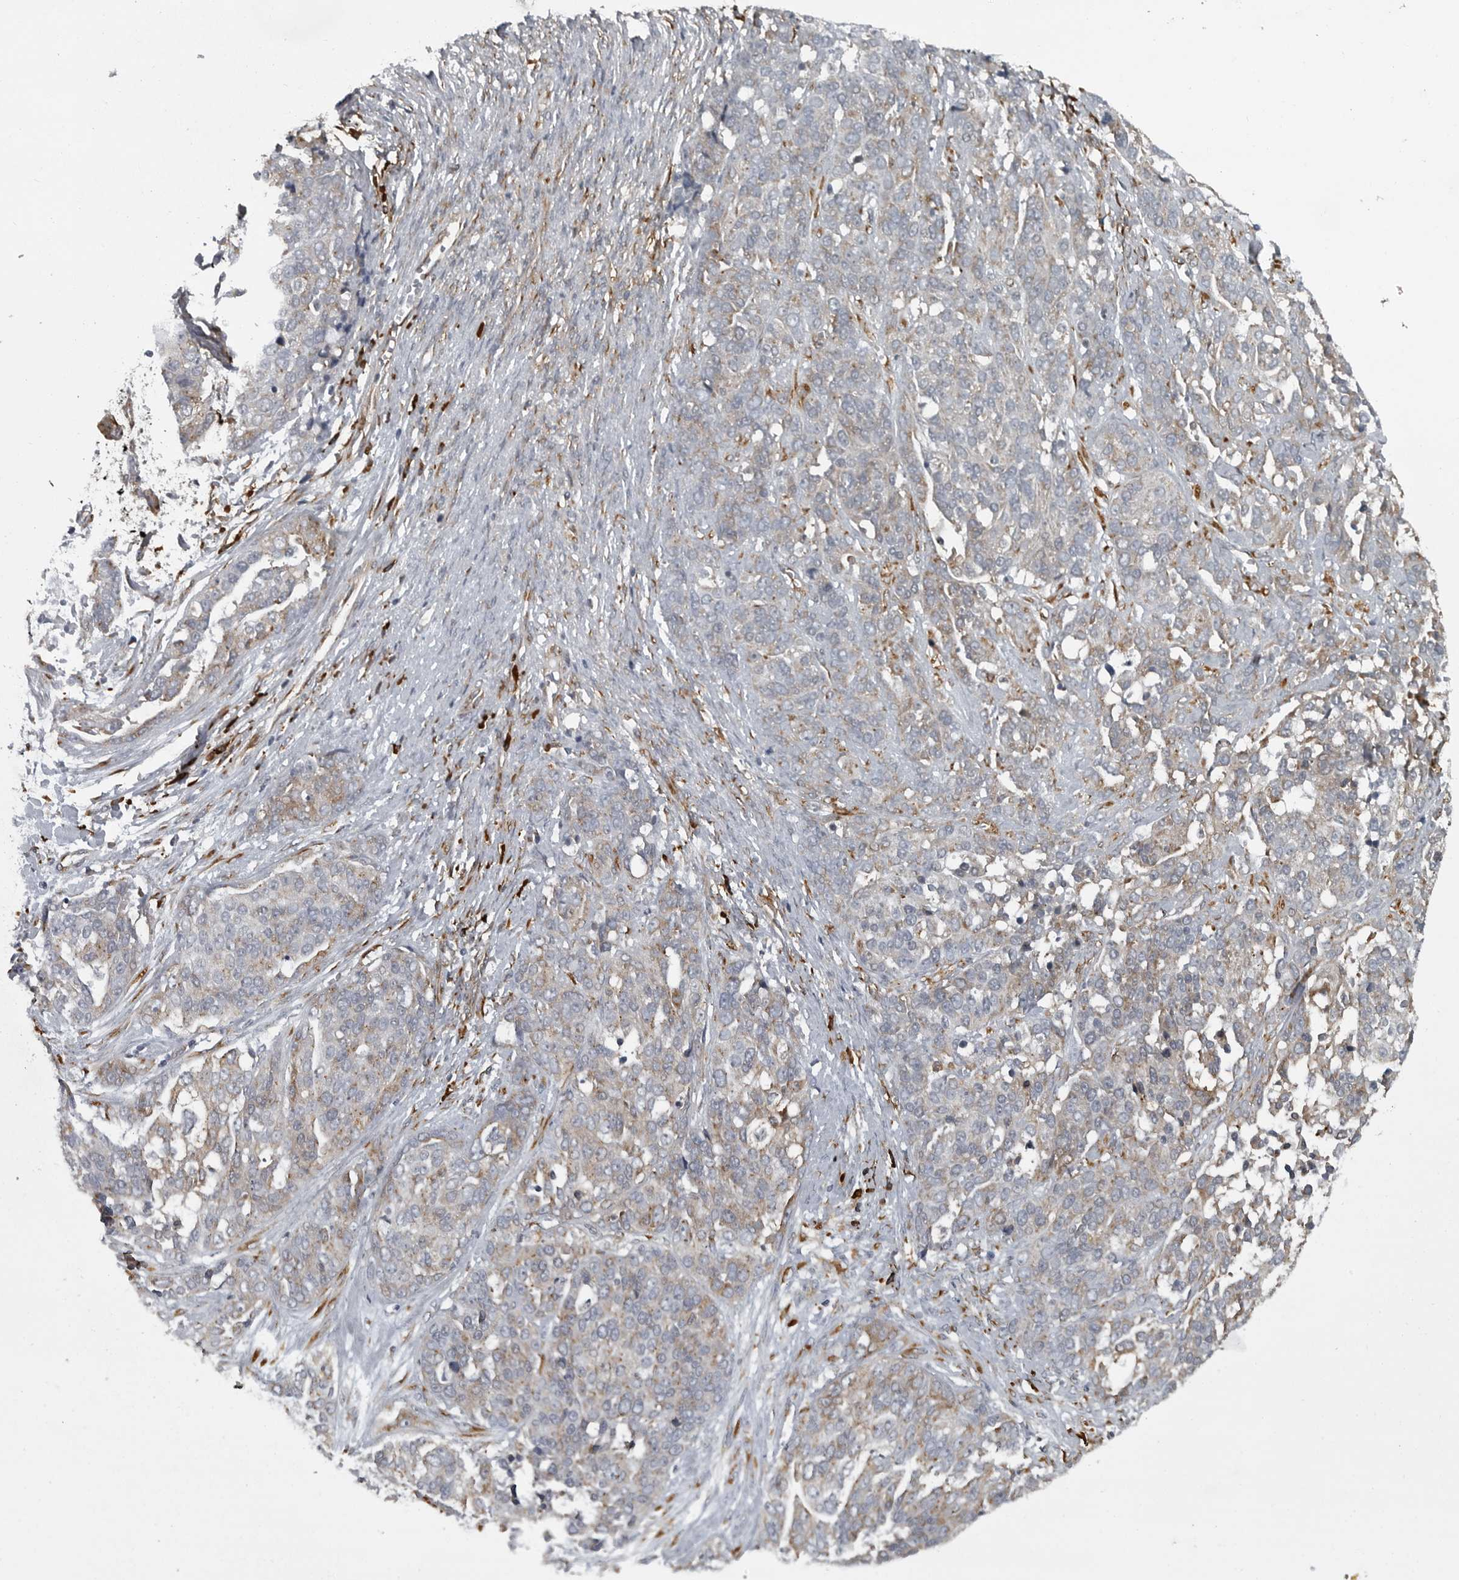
{"staining": {"intensity": "negative", "quantity": "none", "location": "none"}, "tissue": "ovarian cancer", "cell_type": "Tumor cells", "image_type": "cancer", "snomed": [{"axis": "morphology", "description": "Cystadenocarcinoma, serous, NOS"}, {"axis": "topography", "description": "Ovary"}], "caption": "Immunohistochemistry image of neoplastic tissue: ovarian cancer stained with DAB (3,3'-diaminobenzidine) reveals no significant protein staining in tumor cells. (Immunohistochemistry, brightfield microscopy, high magnification).", "gene": "CEP85", "patient": {"sex": "female", "age": 44}}